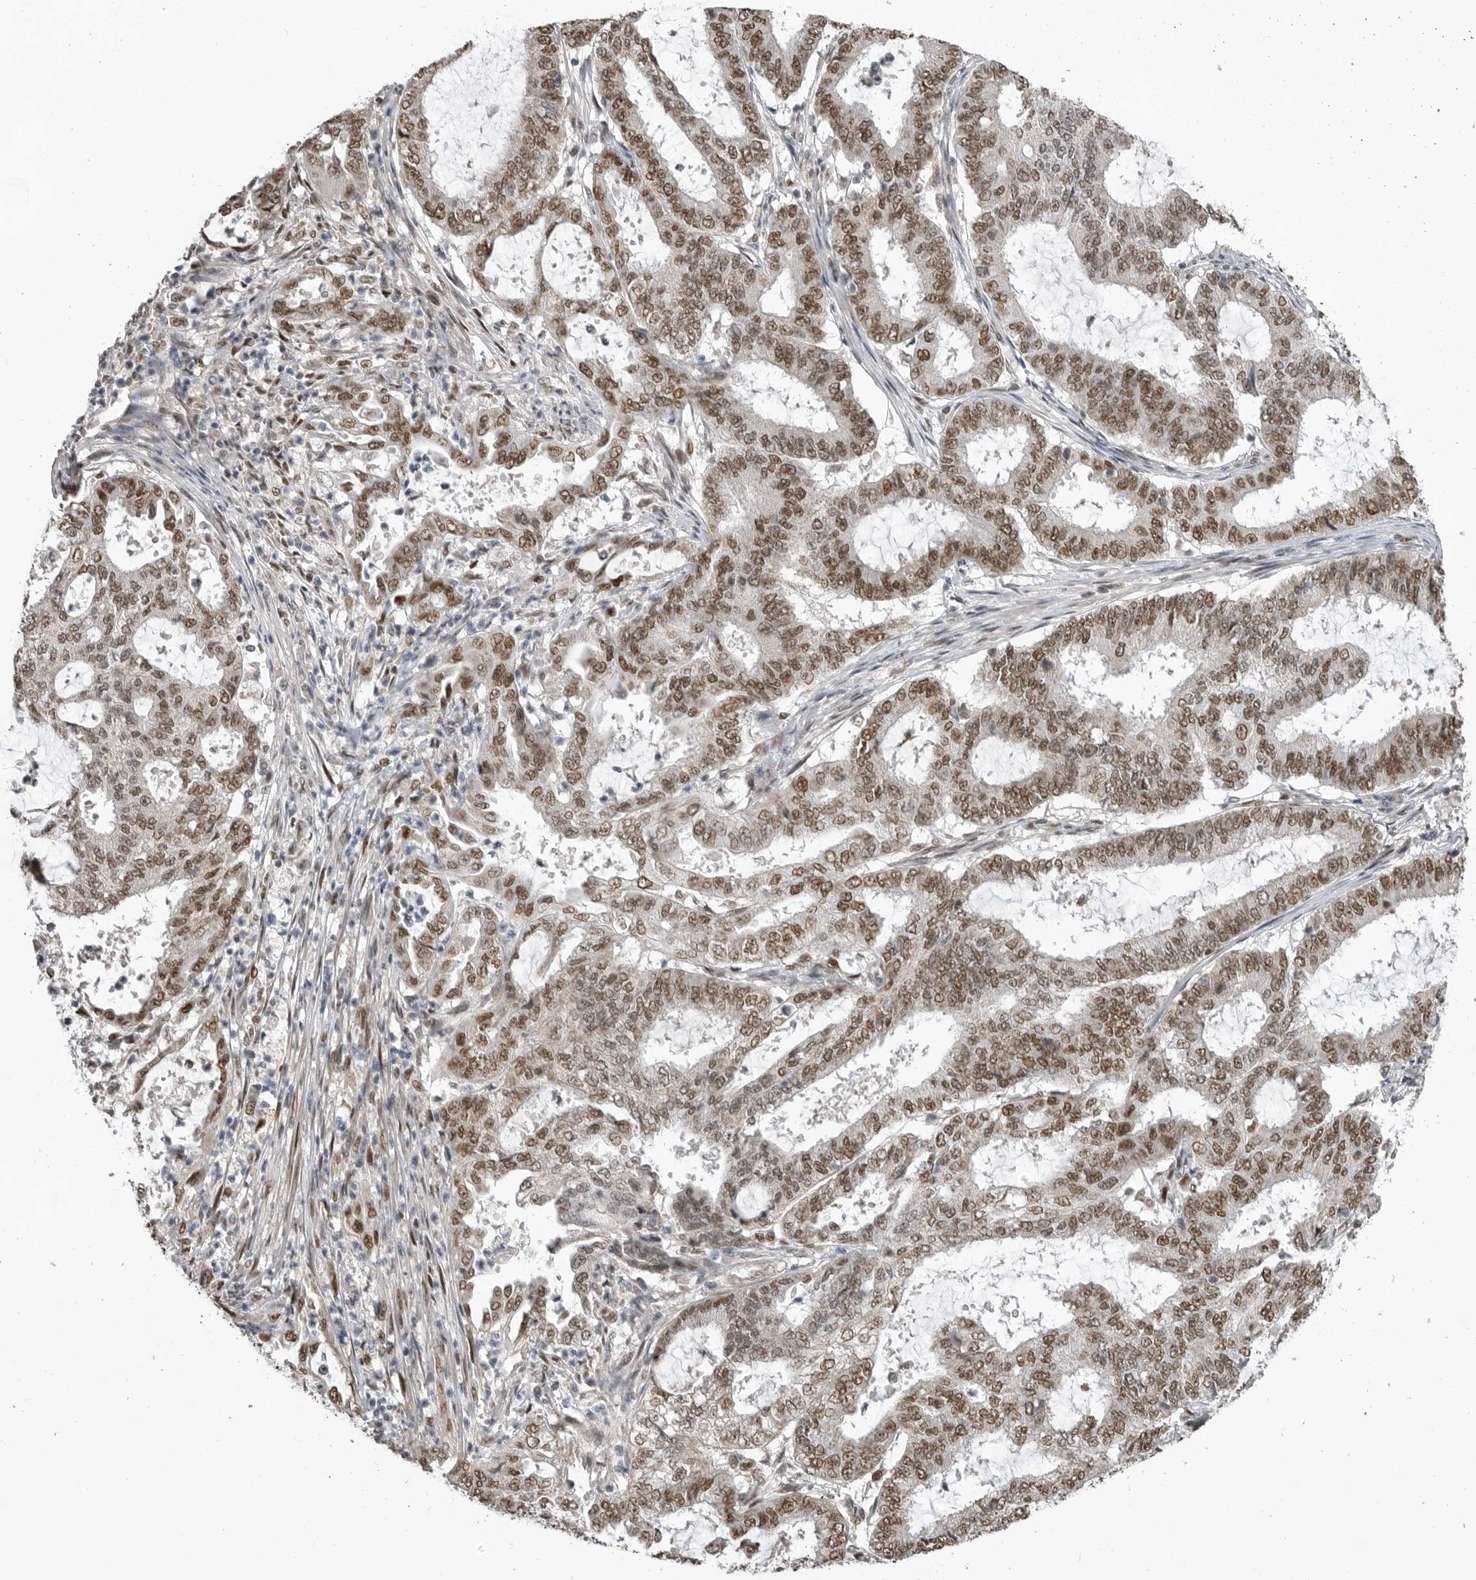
{"staining": {"intensity": "strong", "quantity": ">75%", "location": "nuclear"}, "tissue": "endometrial cancer", "cell_type": "Tumor cells", "image_type": "cancer", "snomed": [{"axis": "morphology", "description": "Adenocarcinoma, NOS"}, {"axis": "topography", "description": "Endometrium"}], "caption": "Human endometrial cancer stained for a protein (brown) reveals strong nuclear positive positivity in about >75% of tumor cells.", "gene": "SMARCC1", "patient": {"sex": "female", "age": 51}}